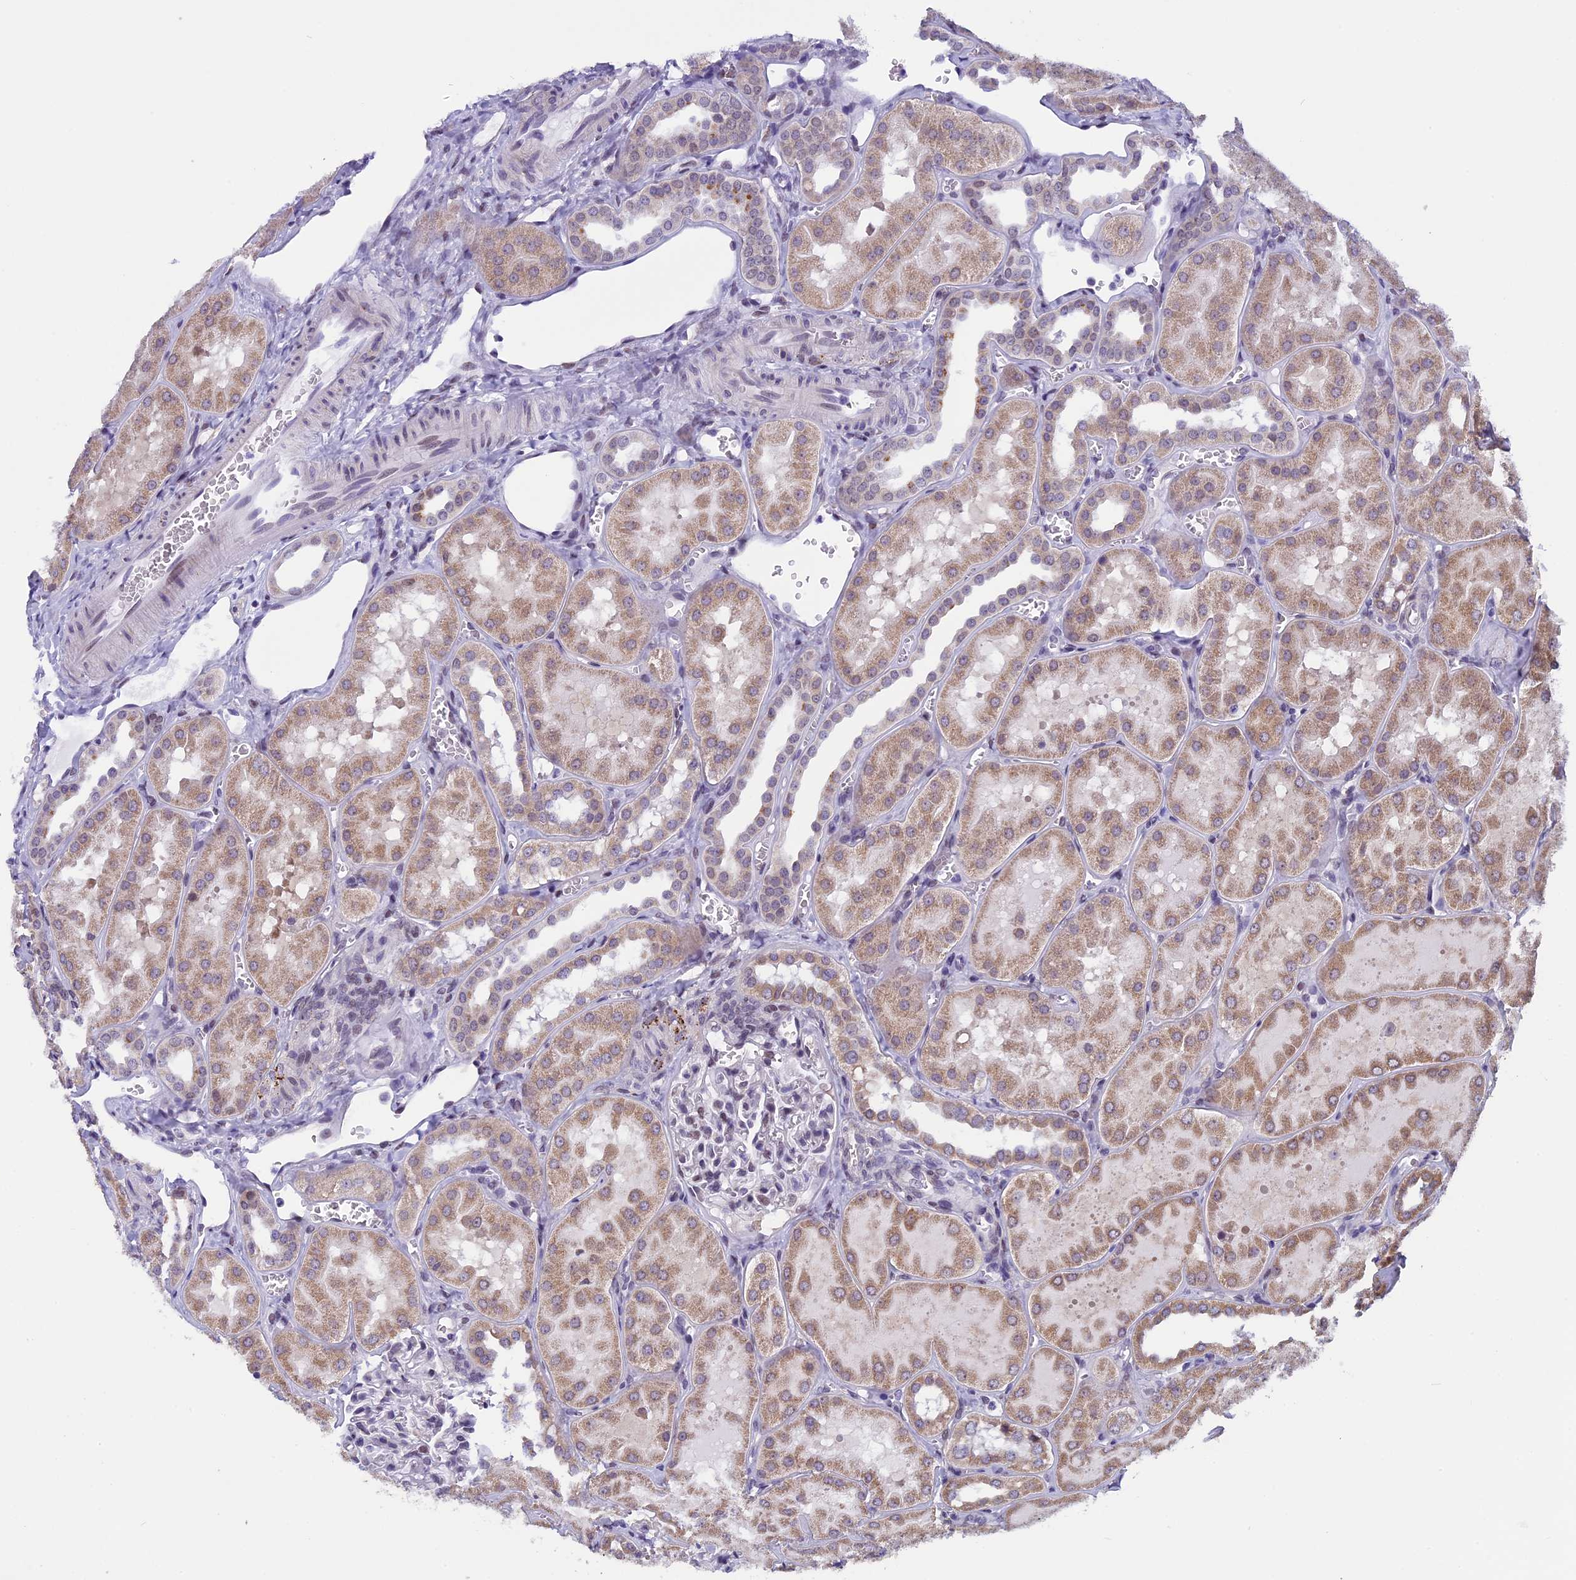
{"staining": {"intensity": "weak", "quantity": "<25%", "location": "nuclear"}, "tissue": "kidney", "cell_type": "Cells in glomeruli", "image_type": "normal", "snomed": [{"axis": "morphology", "description": "Normal tissue, NOS"}, {"axis": "topography", "description": "Kidney"}, {"axis": "topography", "description": "Urinary bladder"}], "caption": "DAB immunohistochemical staining of benign kidney reveals no significant staining in cells in glomeruli.", "gene": "ZNF317", "patient": {"sex": "male", "age": 16}}